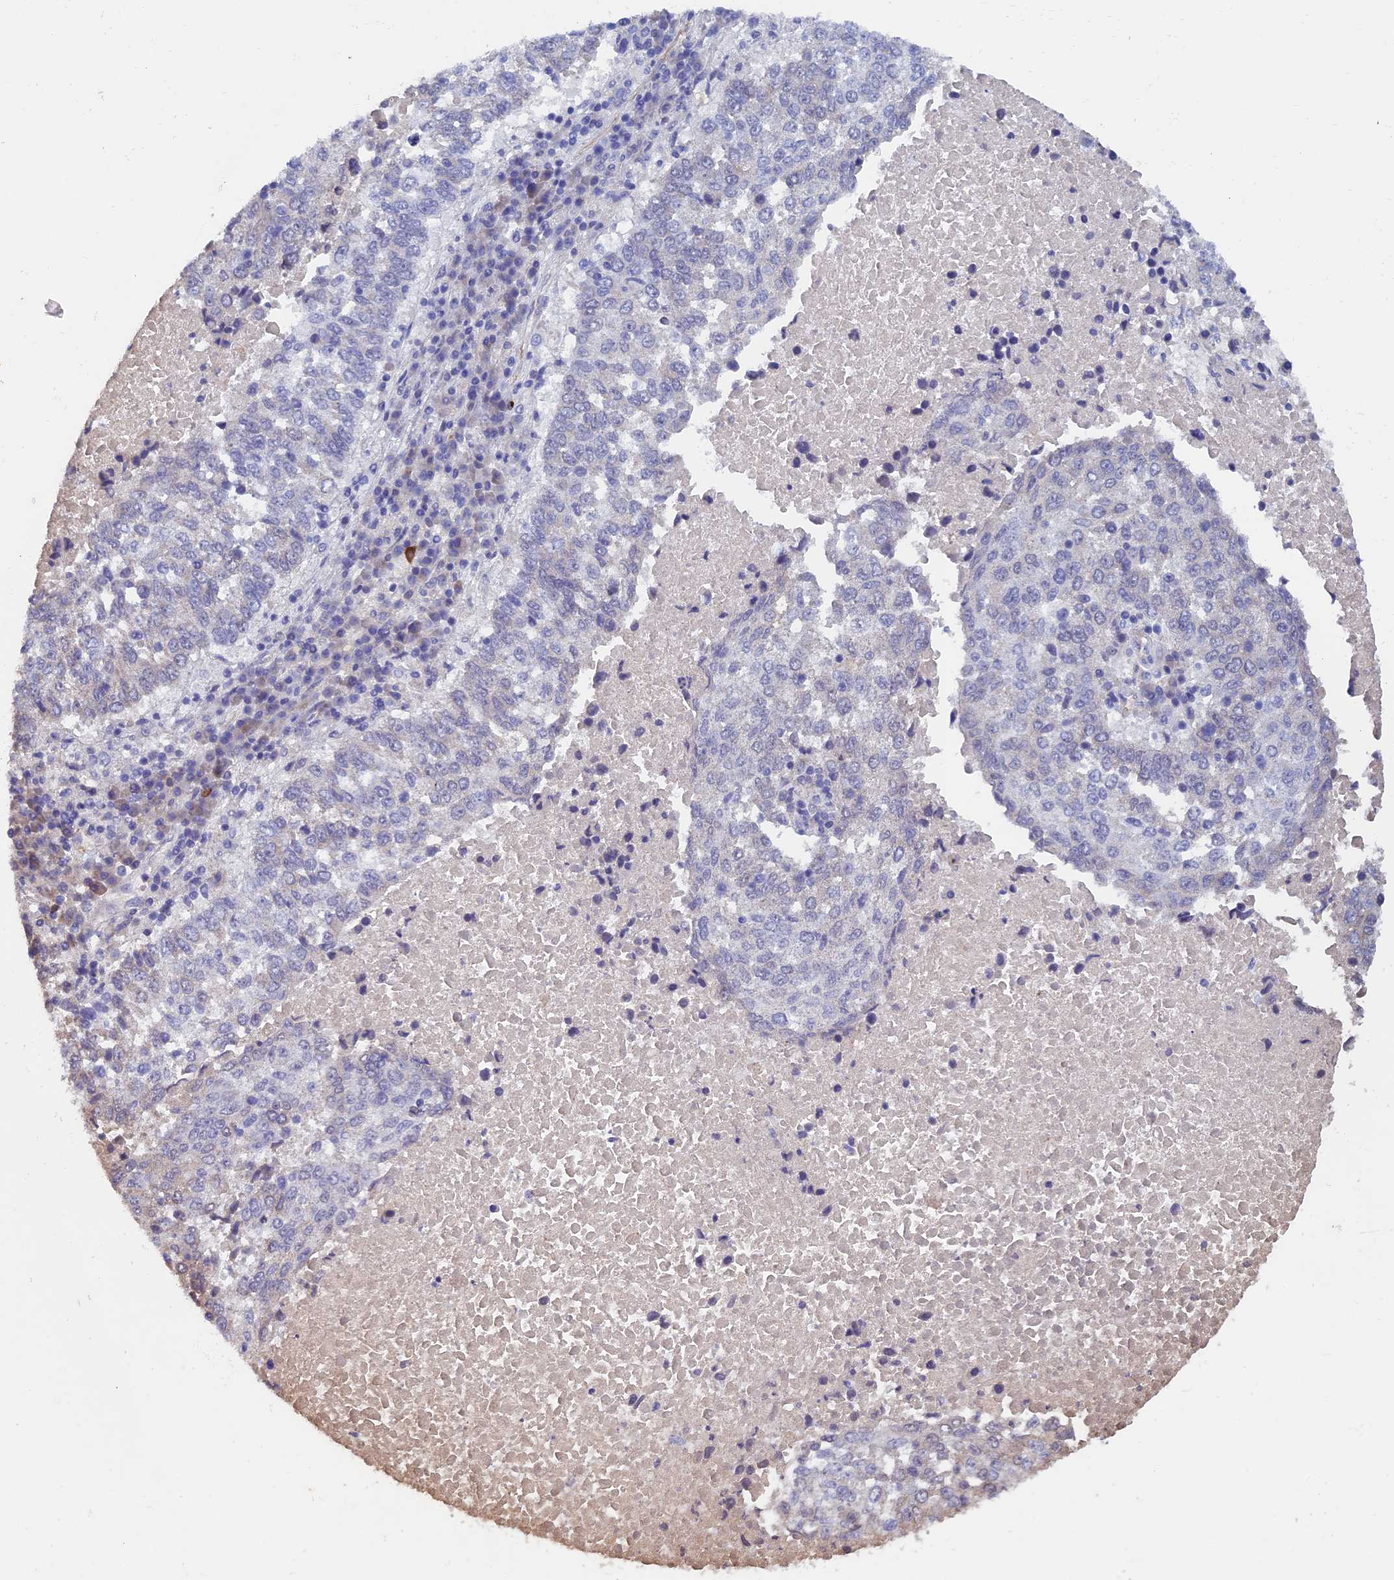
{"staining": {"intensity": "negative", "quantity": "none", "location": "none"}, "tissue": "lung cancer", "cell_type": "Tumor cells", "image_type": "cancer", "snomed": [{"axis": "morphology", "description": "Squamous cell carcinoma, NOS"}, {"axis": "topography", "description": "Lung"}], "caption": "The histopathology image displays no significant expression in tumor cells of lung squamous cell carcinoma.", "gene": "INSYN1", "patient": {"sex": "male", "age": 73}}